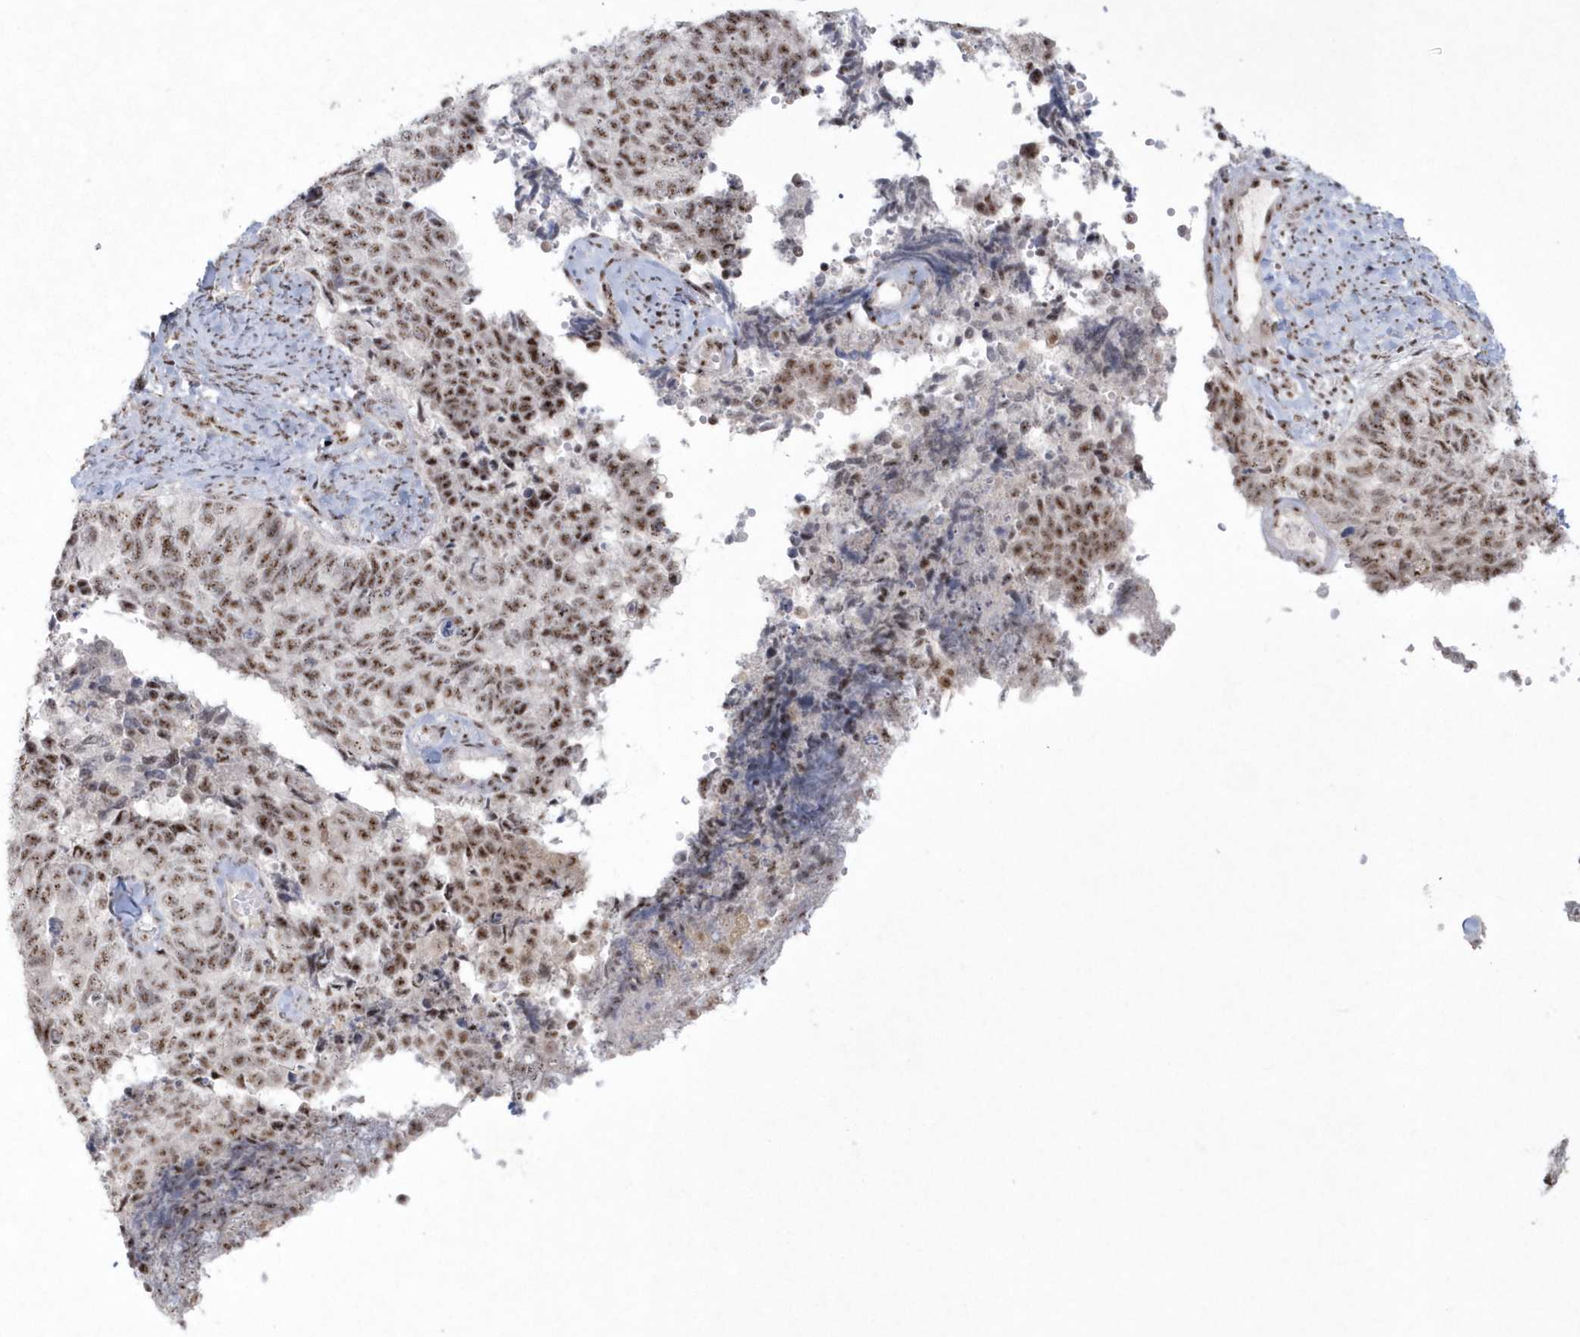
{"staining": {"intensity": "moderate", "quantity": ">75%", "location": "nuclear"}, "tissue": "cervical cancer", "cell_type": "Tumor cells", "image_type": "cancer", "snomed": [{"axis": "morphology", "description": "Squamous cell carcinoma, NOS"}, {"axis": "topography", "description": "Cervix"}], "caption": "An immunohistochemistry histopathology image of tumor tissue is shown. Protein staining in brown highlights moderate nuclear positivity in cervical squamous cell carcinoma within tumor cells.", "gene": "KDM6B", "patient": {"sex": "female", "age": 63}}